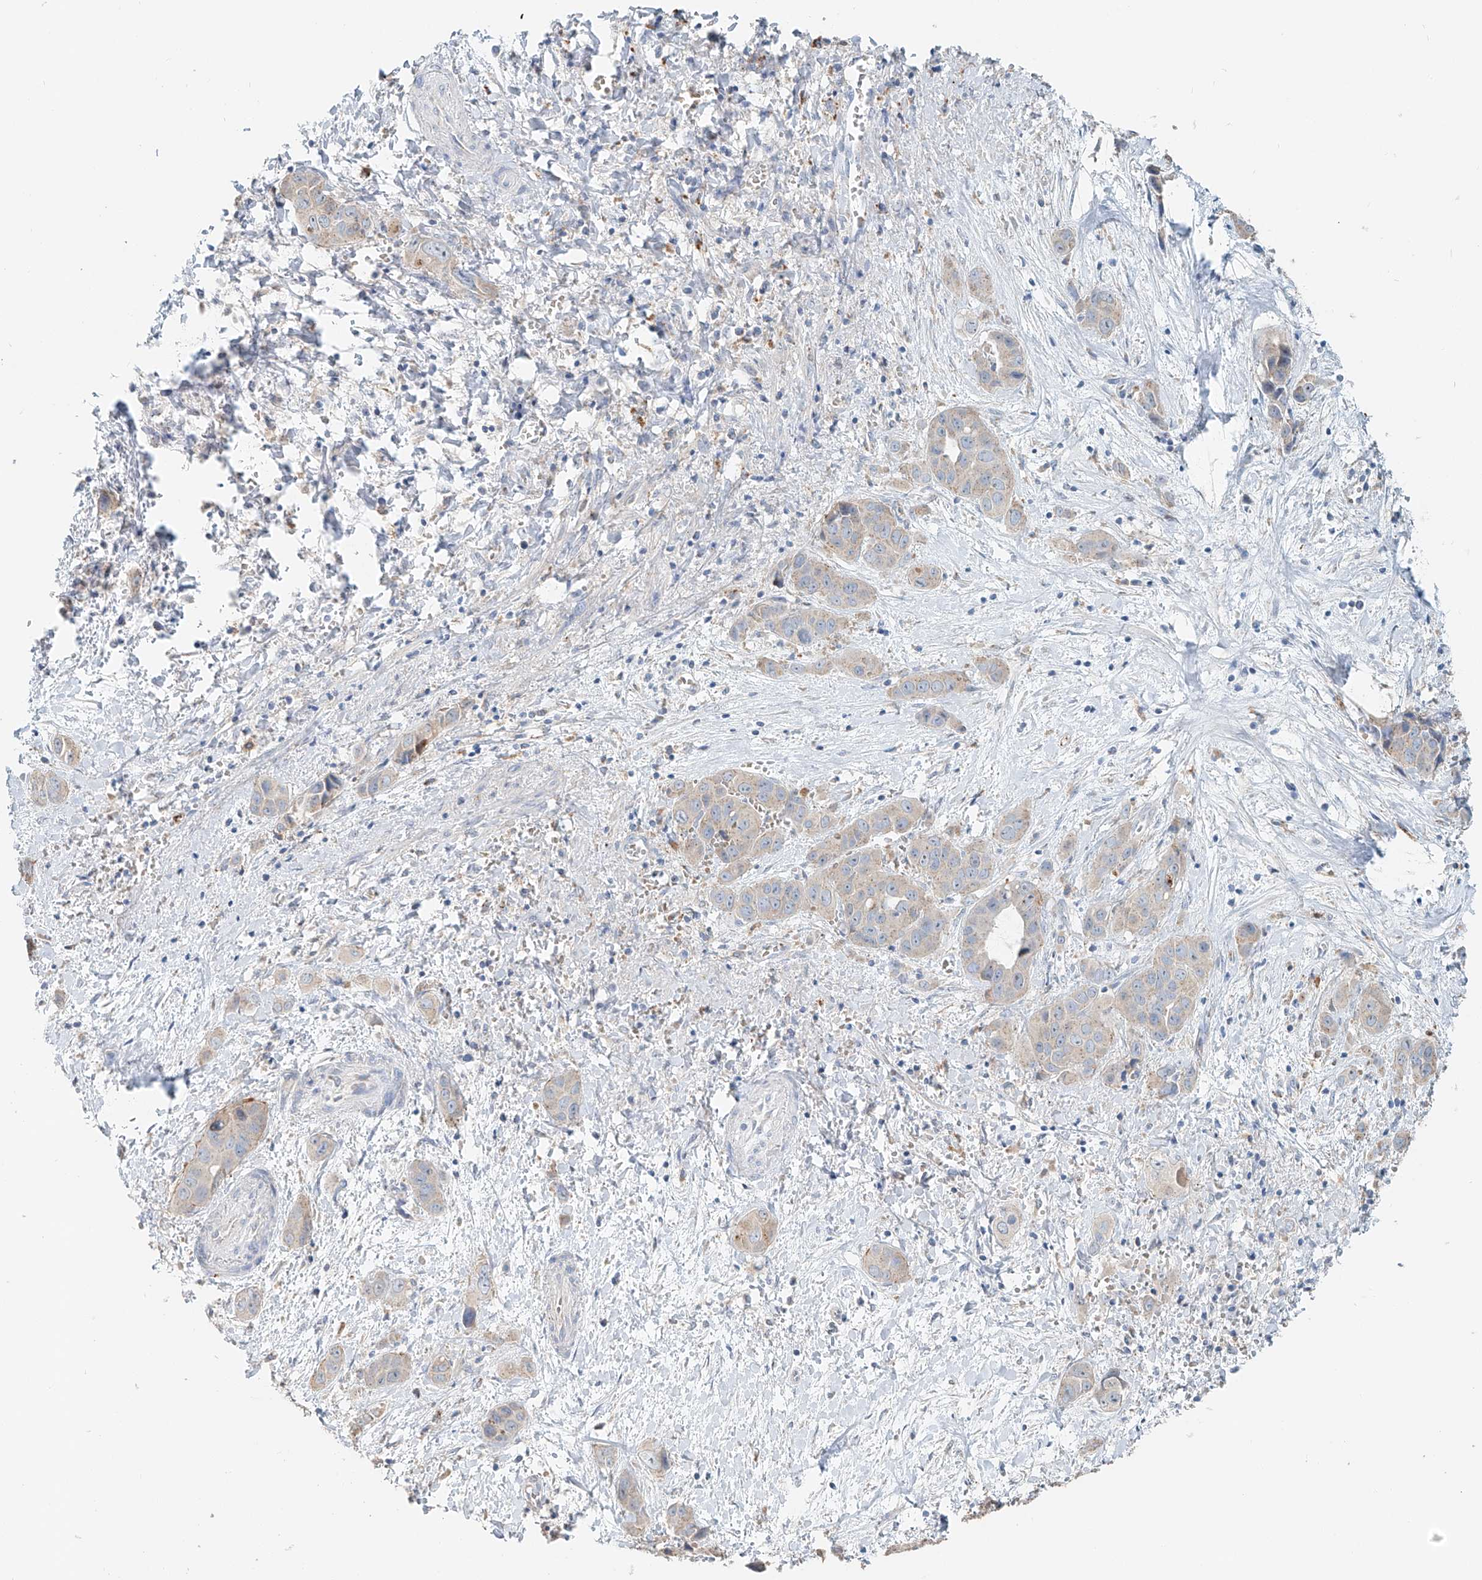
{"staining": {"intensity": "weak", "quantity": "<25%", "location": "cytoplasmic/membranous"}, "tissue": "liver cancer", "cell_type": "Tumor cells", "image_type": "cancer", "snomed": [{"axis": "morphology", "description": "Cholangiocarcinoma"}, {"axis": "topography", "description": "Liver"}], "caption": "DAB (3,3'-diaminobenzidine) immunohistochemical staining of human liver cancer (cholangiocarcinoma) shows no significant staining in tumor cells.", "gene": "TRIM47", "patient": {"sex": "female", "age": 52}}